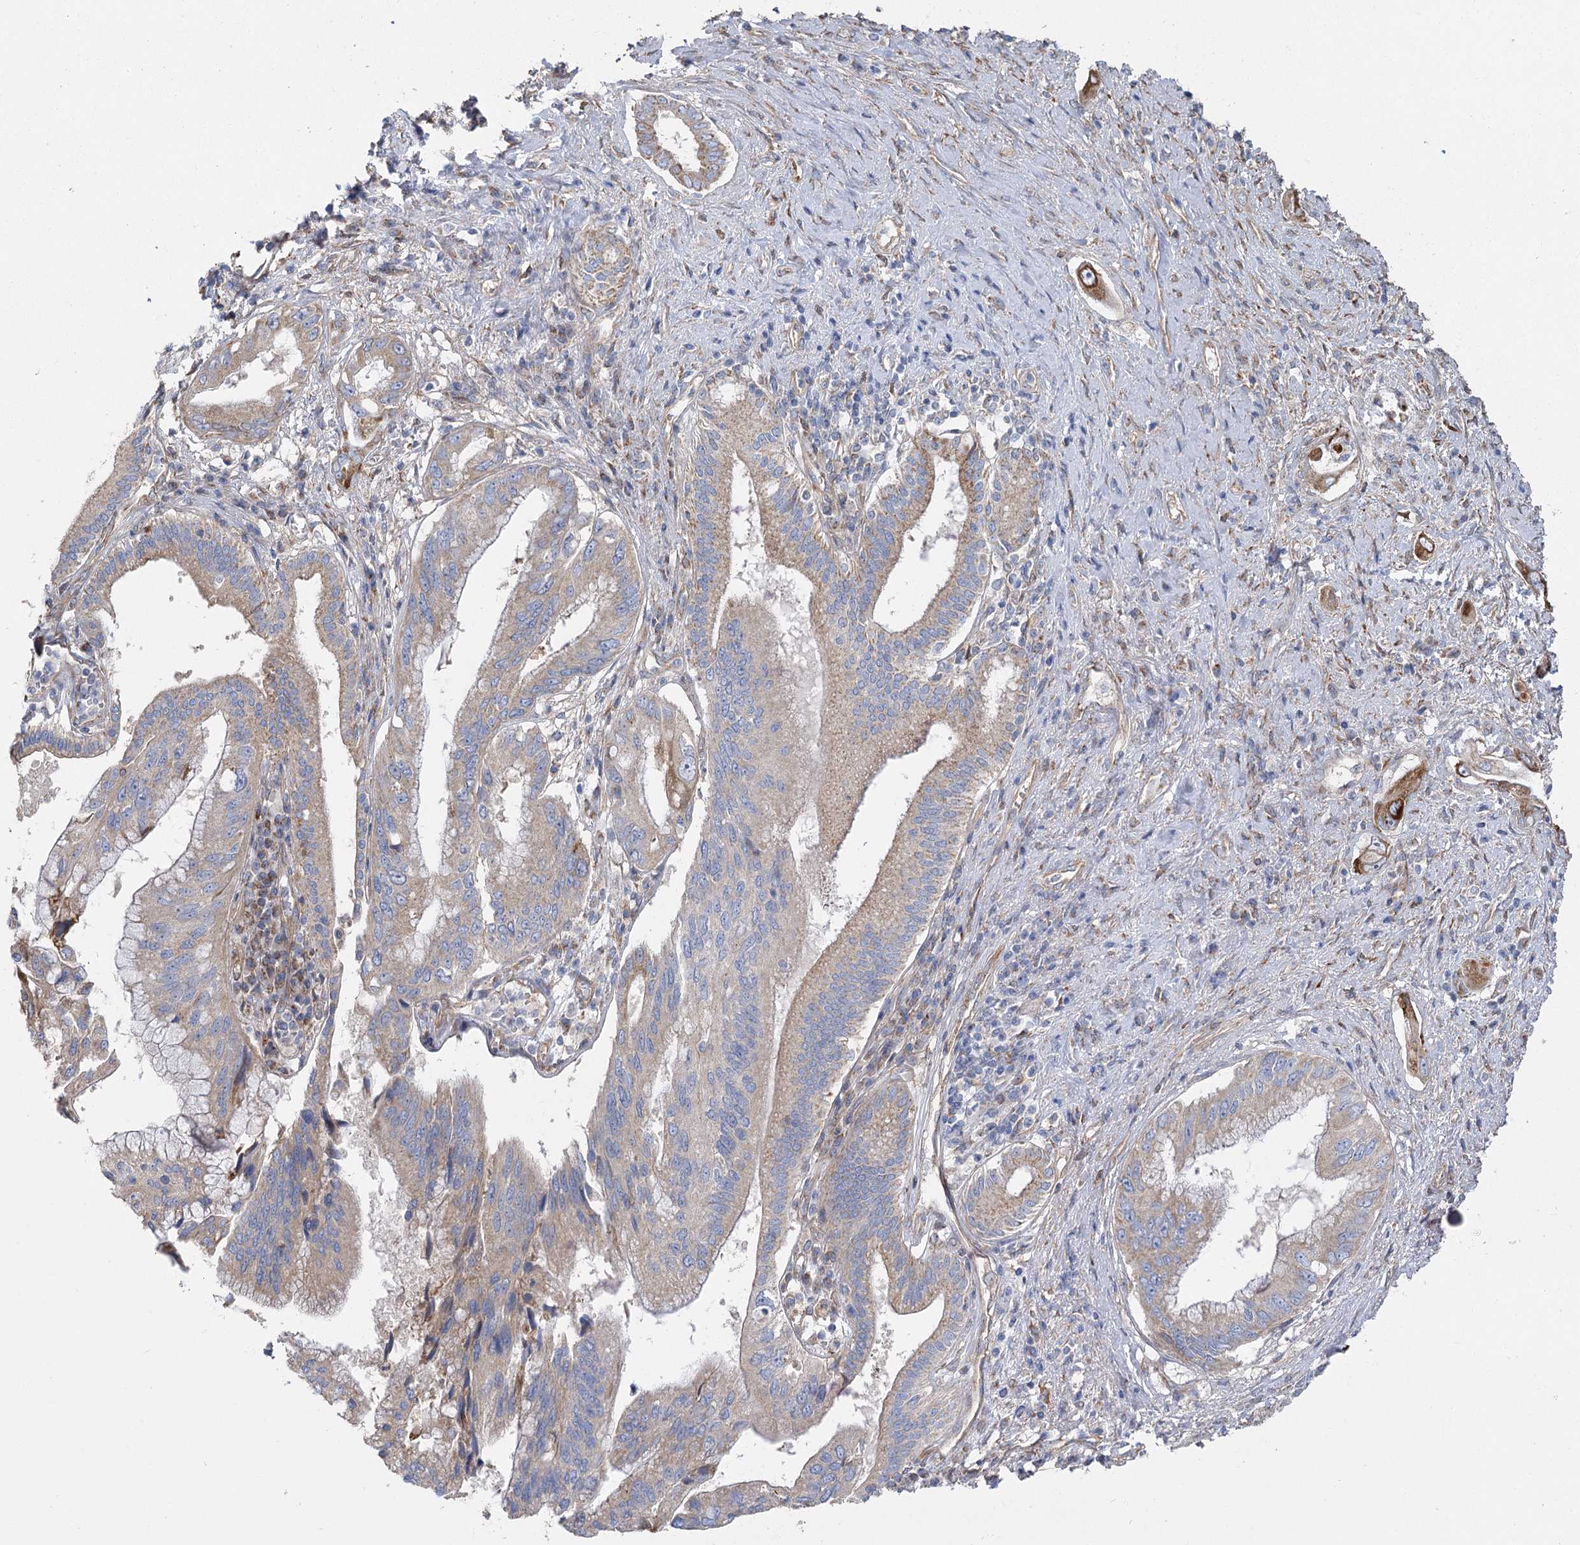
{"staining": {"intensity": "weak", "quantity": ">75%", "location": "cytoplasmic/membranous"}, "tissue": "pancreatic cancer", "cell_type": "Tumor cells", "image_type": "cancer", "snomed": [{"axis": "morphology", "description": "Inflammation, NOS"}, {"axis": "morphology", "description": "Adenocarcinoma, NOS"}, {"axis": "topography", "description": "Pancreas"}], "caption": "Protein analysis of pancreatic adenocarcinoma tissue displays weak cytoplasmic/membranous positivity in approximately >75% of tumor cells.", "gene": "RMDN2", "patient": {"sex": "female", "age": 56}}